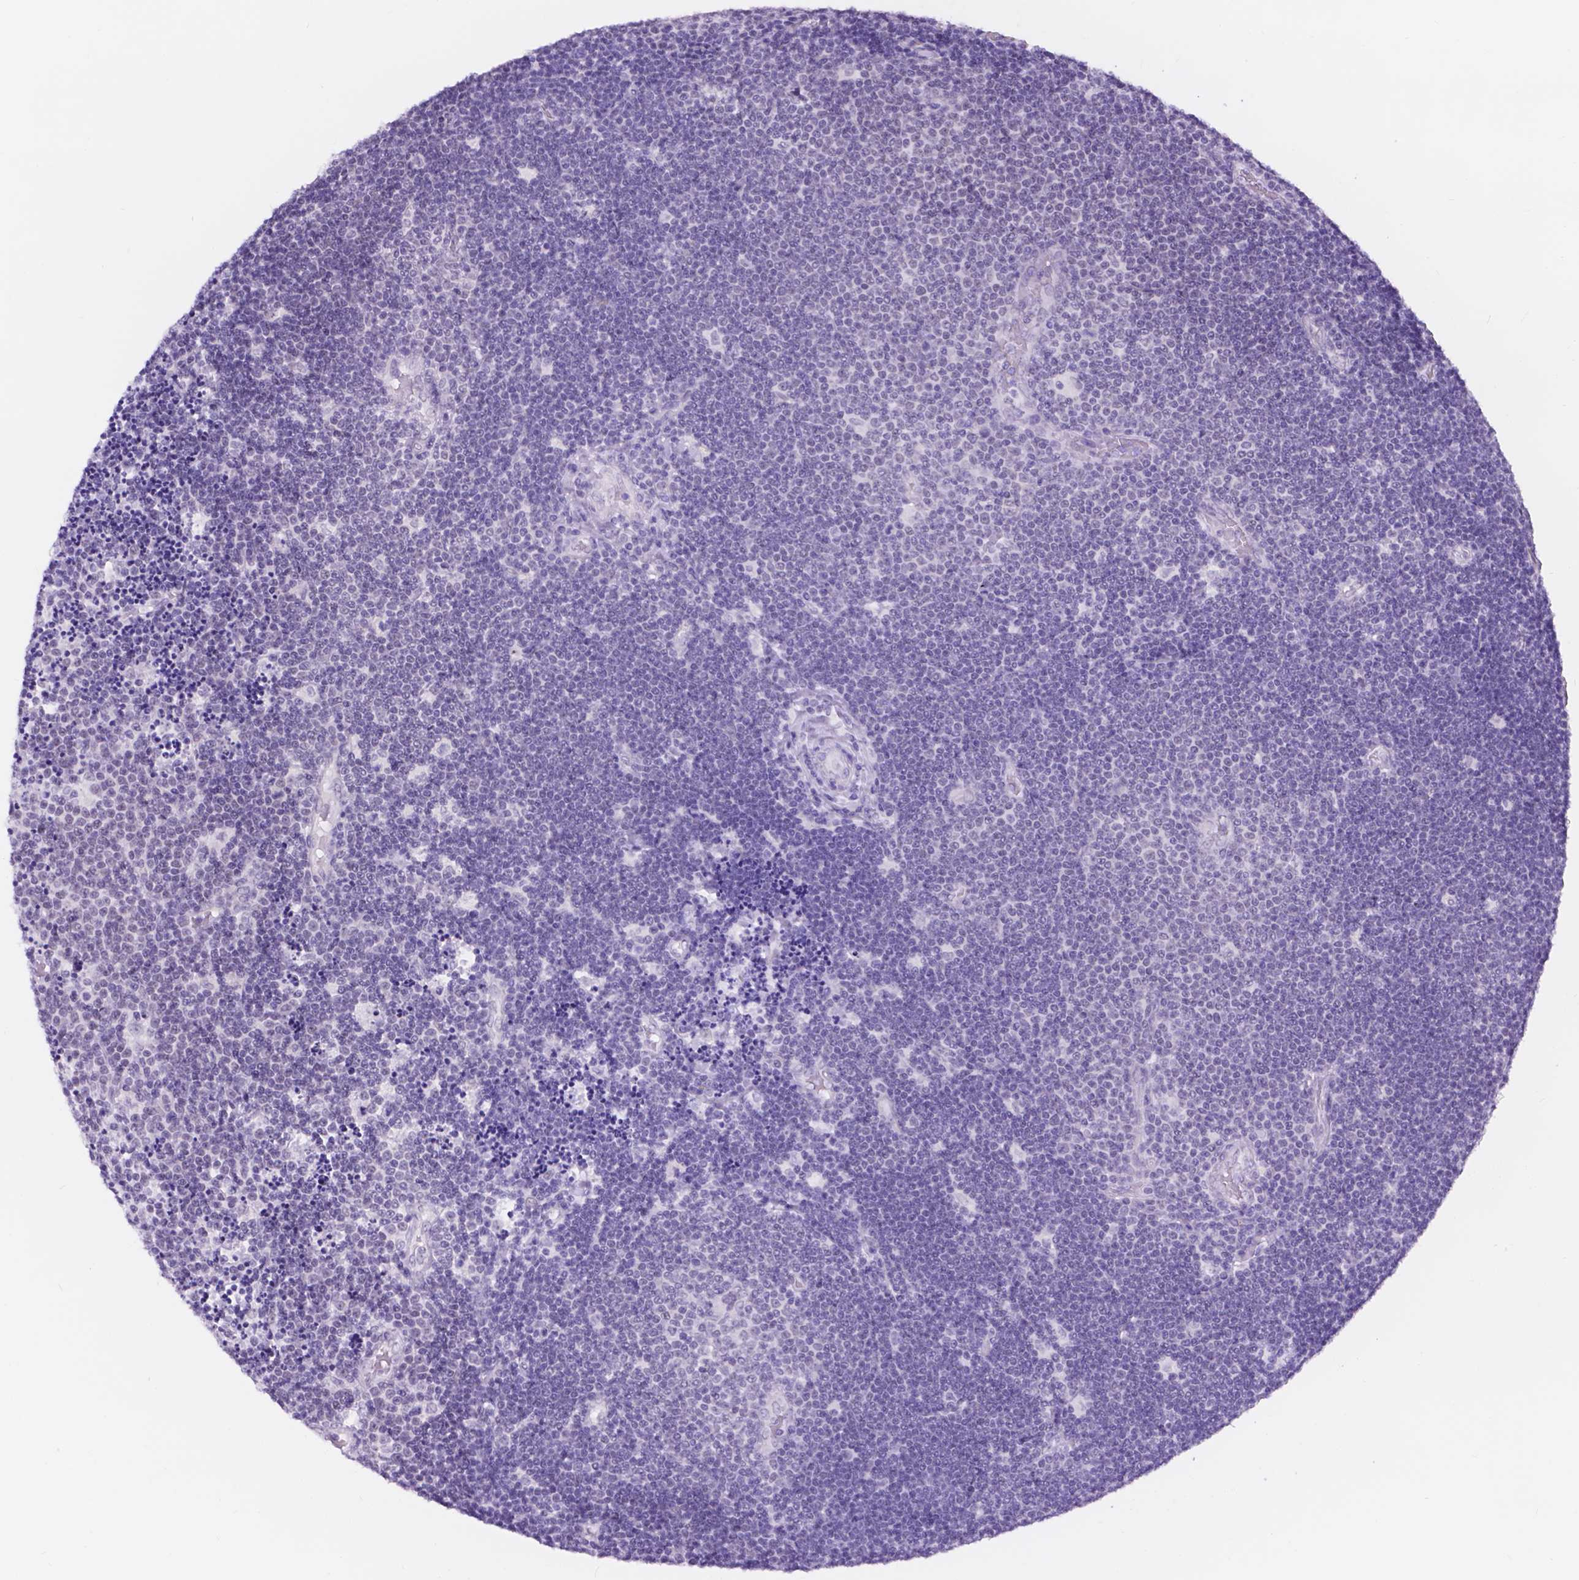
{"staining": {"intensity": "negative", "quantity": "none", "location": "none"}, "tissue": "lymphoma", "cell_type": "Tumor cells", "image_type": "cancer", "snomed": [{"axis": "morphology", "description": "Malignant lymphoma, non-Hodgkin's type, Low grade"}, {"axis": "topography", "description": "Brain"}], "caption": "Image shows no significant protein positivity in tumor cells of lymphoma.", "gene": "DCC", "patient": {"sex": "female", "age": 66}}